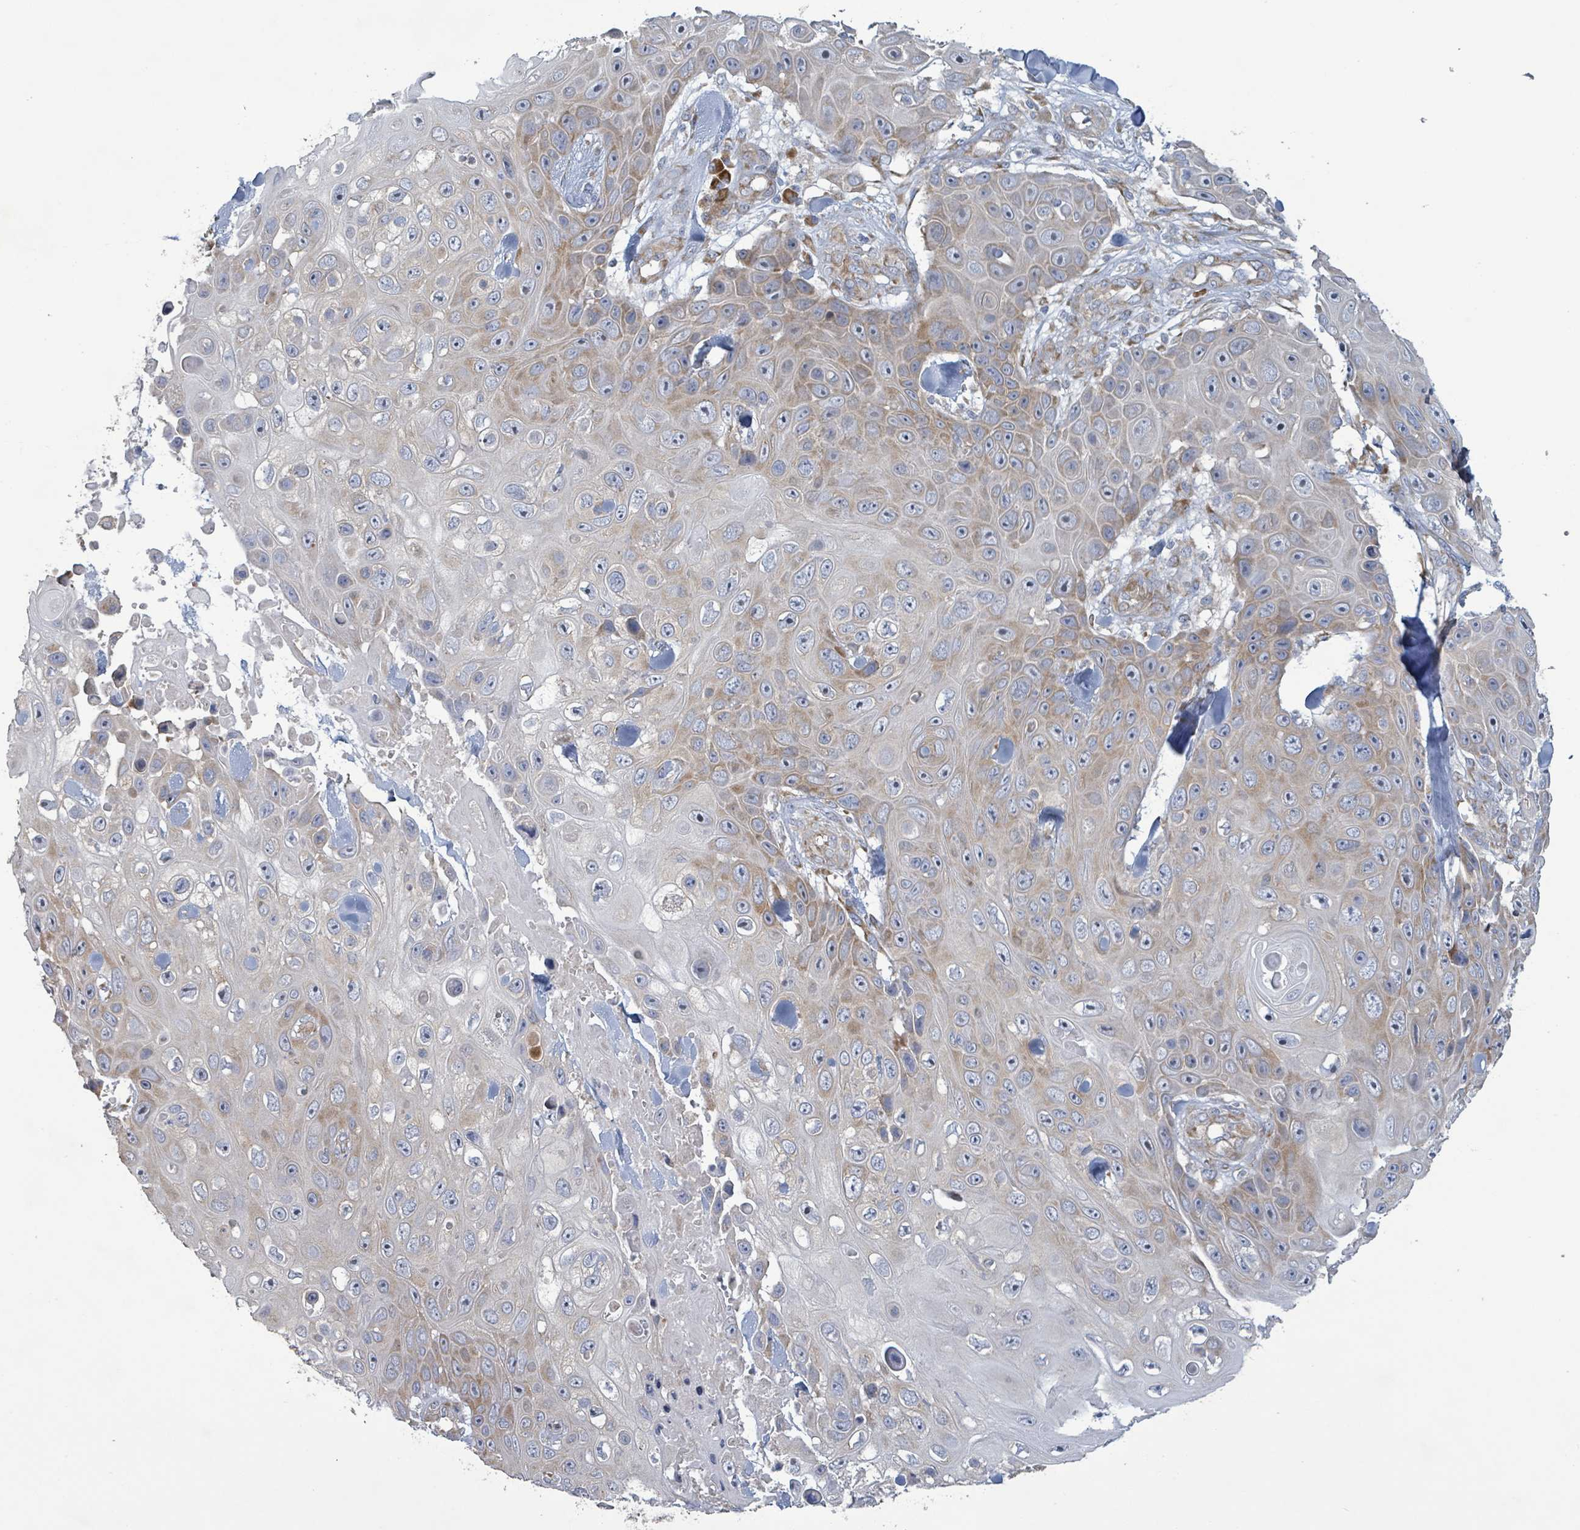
{"staining": {"intensity": "moderate", "quantity": "<25%", "location": "cytoplasmic/membranous"}, "tissue": "skin cancer", "cell_type": "Tumor cells", "image_type": "cancer", "snomed": [{"axis": "morphology", "description": "Squamous cell carcinoma, NOS"}, {"axis": "topography", "description": "Skin"}], "caption": "DAB immunohistochemical staining of squamous cell carcinoma (skin) reveals moderate cytoplasmic/membranous protein staining in about <25% of tumor cells.", "gene": "RPL32", "patient": {"sex": "male", "age": 82}}